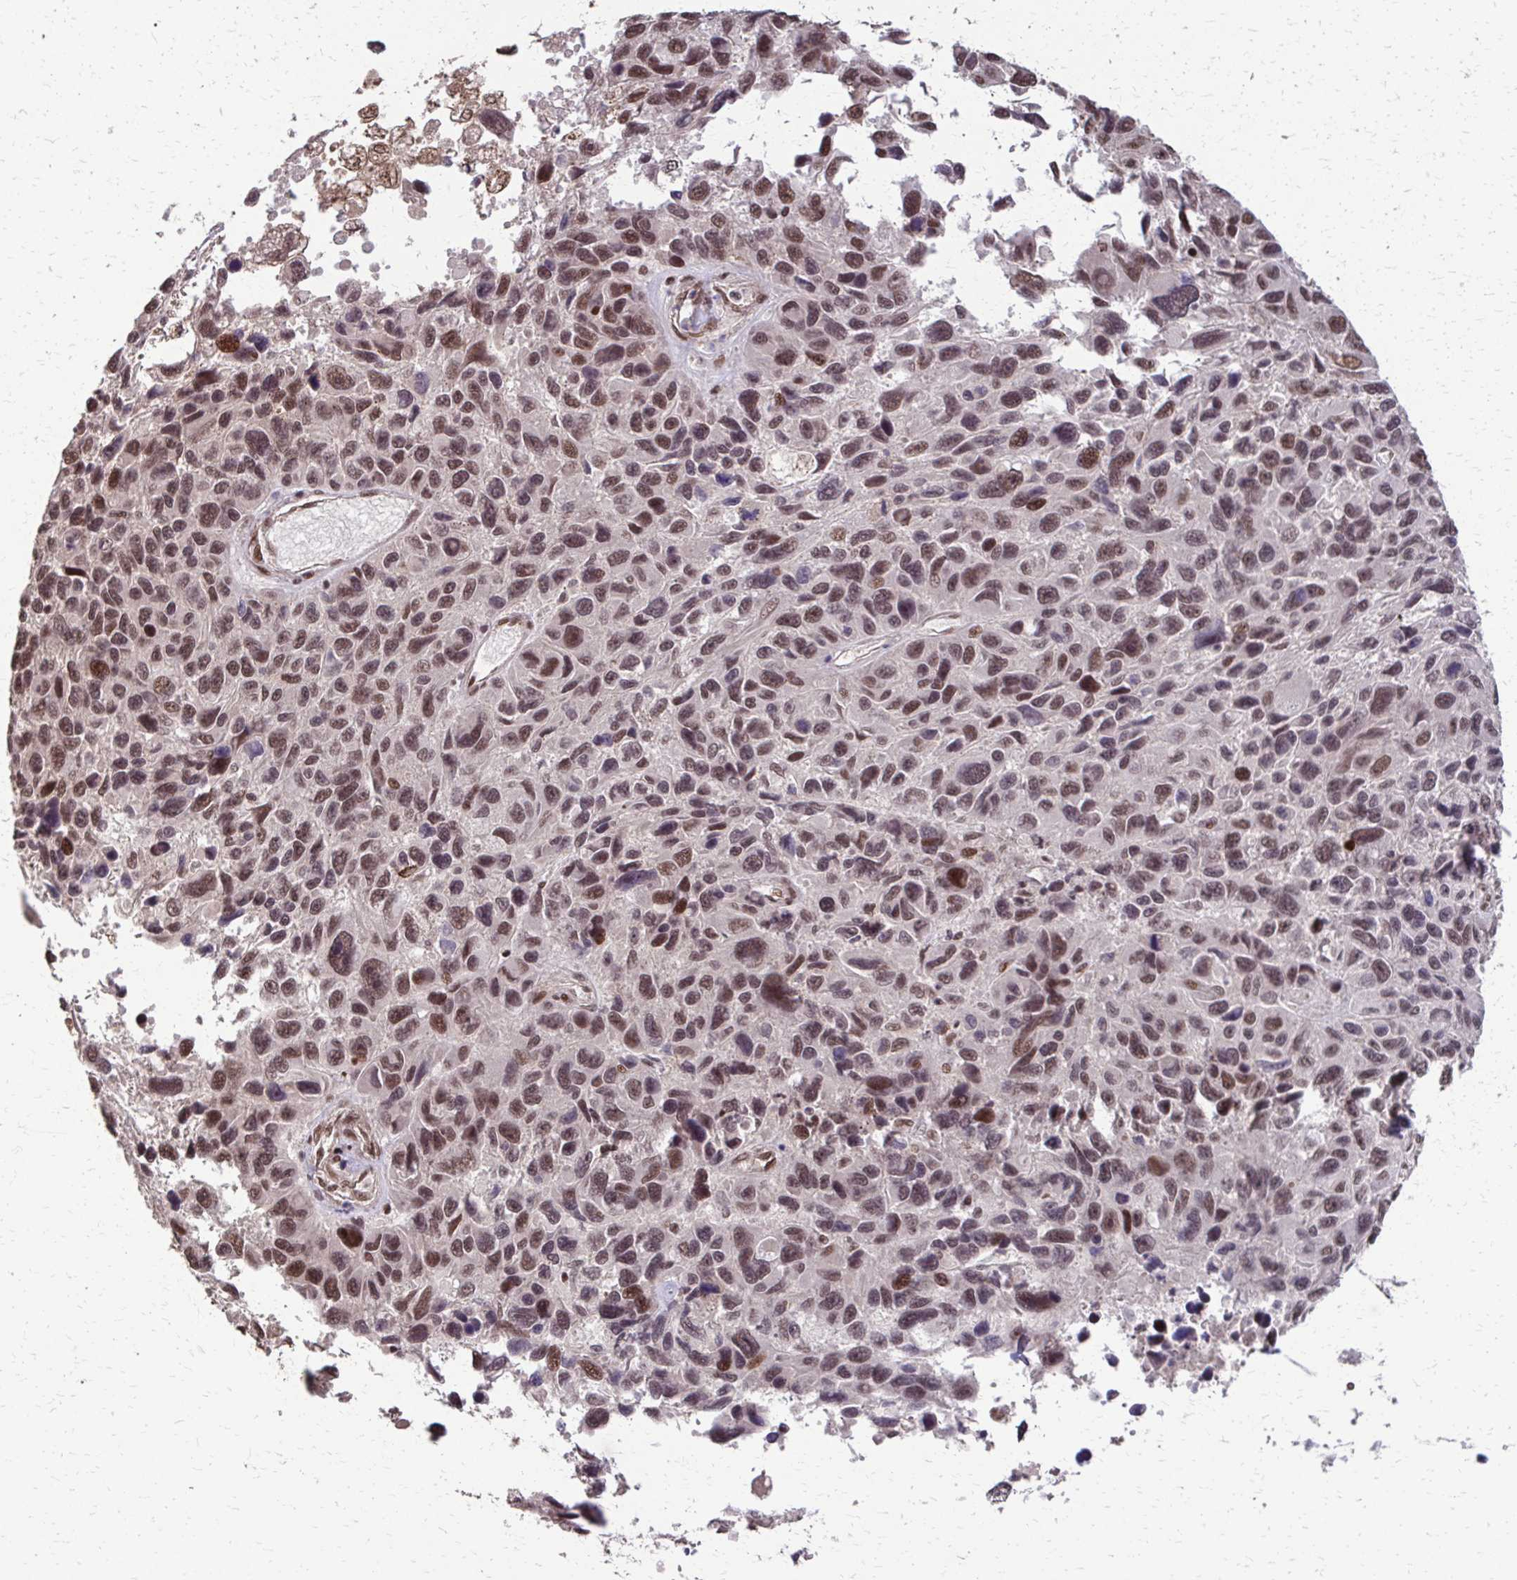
{"staining": {"intensity": "moderate", "quantity": ">75%", "location": "nuclear"}, "tissue": "melanoma", "cell_type": "Tumor cells", "image_type": "cancer", "snomed": [{"axis": "morphology", "description": "Malignant melanoma, NOS"}, {"axis": "topography", "description": "Skin"}], "caption": "Tumor cells display moderate nuclear staining in about >75% of cells in malignant melanoma.", "gene": "SS18", "patient": {"sex": "male", "age": 53}}